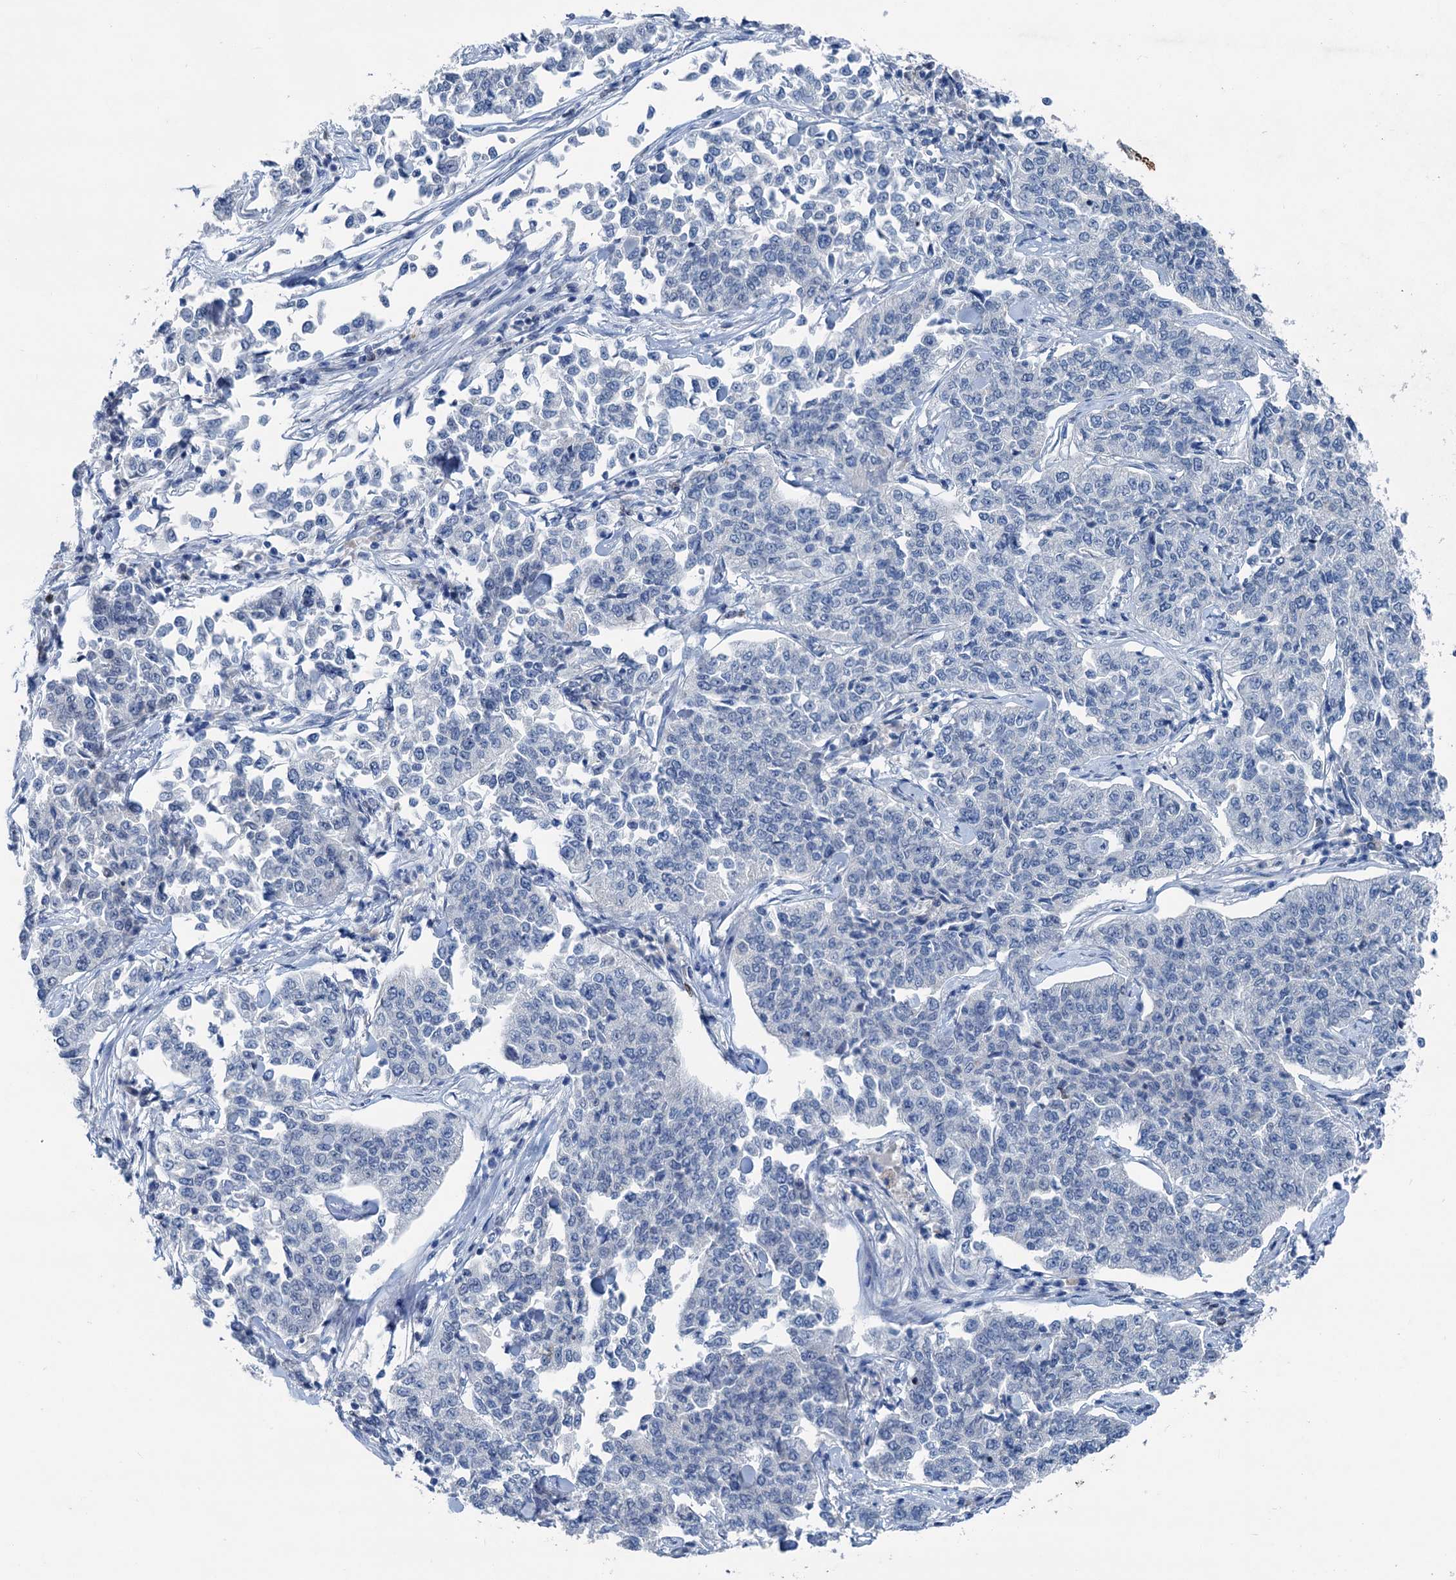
{"staining": {"intensity": "negative", "quantity": "none", "location": "none"}, "tissue": "cervical cancer", "cell_type": "Tumor cells", "image_type": "cancer", "snomed": [{"axis": "morphology", "description": "Squamous cell carcinoma, NOS"}, {"axis": "topography", "description": "Cervix"}], "caption": "An image of human cervical cancer is negative for staining in tumor cells.", "gene": "ELP4", "patient": {"sex": "female", "age": 35}}